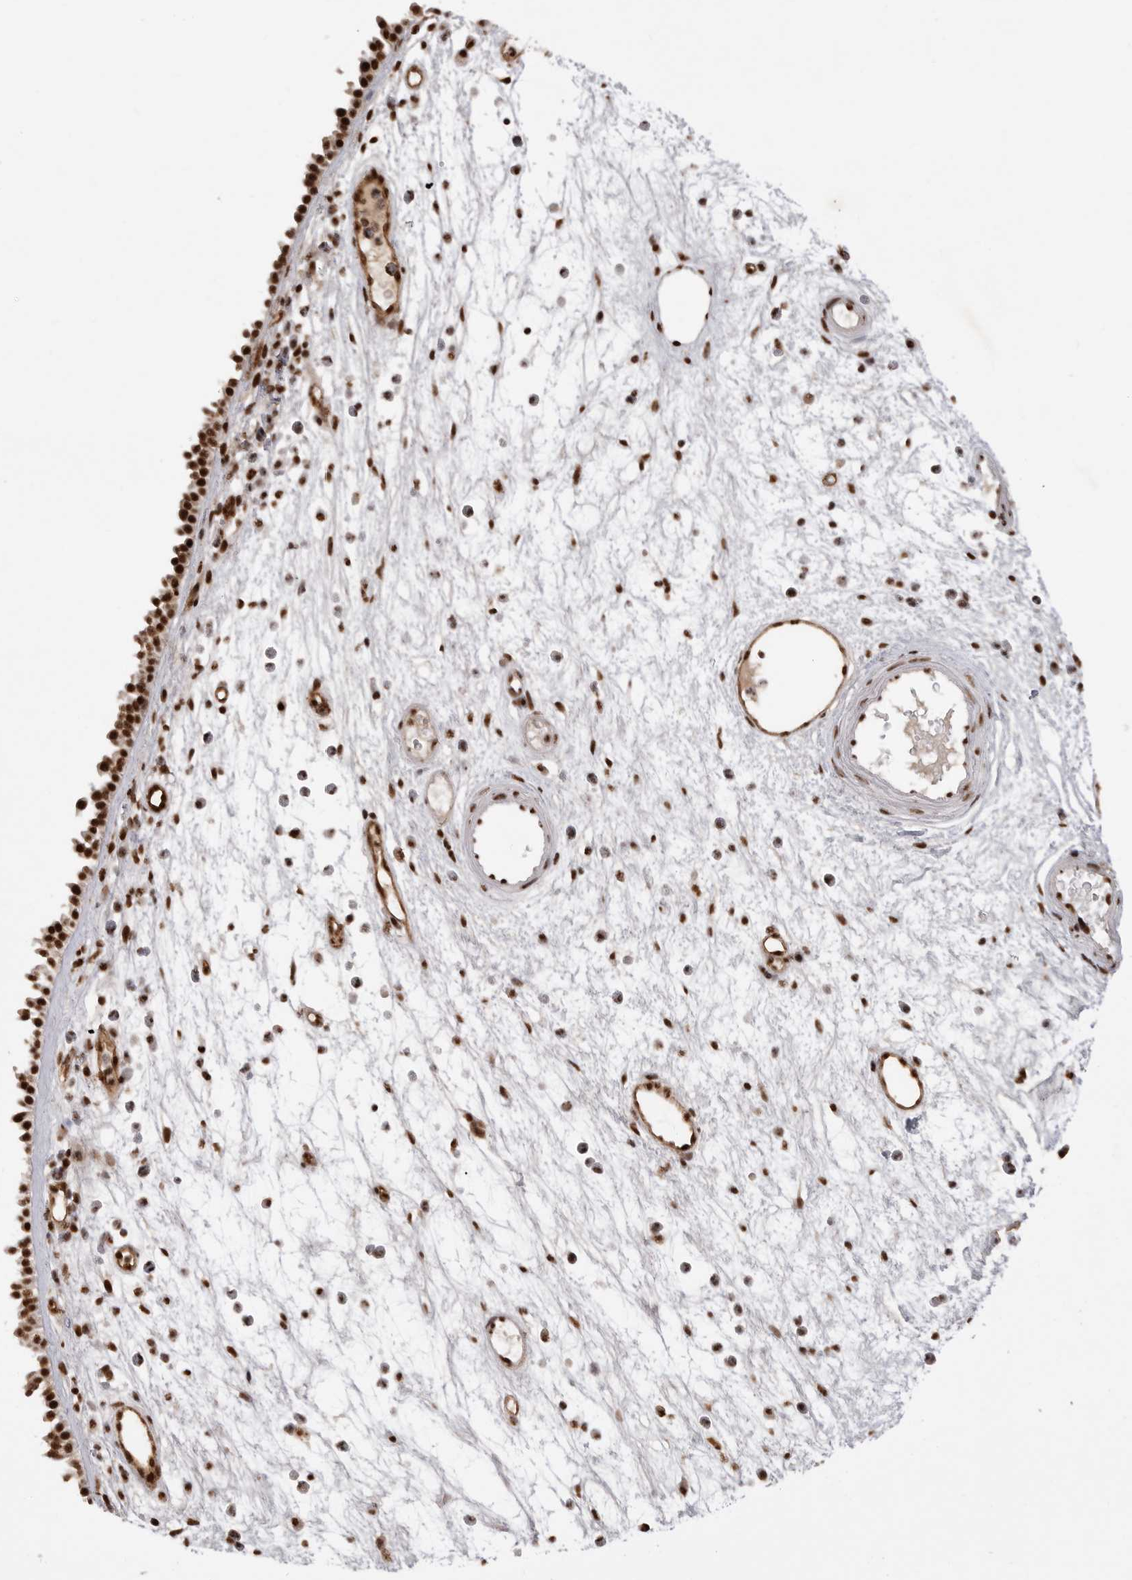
{"staining": {"intensity": "strong", "quantity": ">75%", "location": "nuclear"}, "tissue": "nasopharynx", "cell_type": "Respiratory epithelial cells", "image_type": "normal", "snomed": [{"axis": "morphology", "description": "Normal tissue, NOS"}, {"axis": "morphology", "description": "Inflammation, NOS"}, {"axis": "morphology", "description": "Malignant melanoma, Metastatic site"}, {"axis": "topography", "description": "Nasopharynx"}], "caption": "IHC (DAB) staining of normal nasopharynx reveals strong nuclear protein staining in about >75% of respiratory epithelial cells.", "gene": "PPP1R8", "patient": {"sex": "male", "age": 70}}